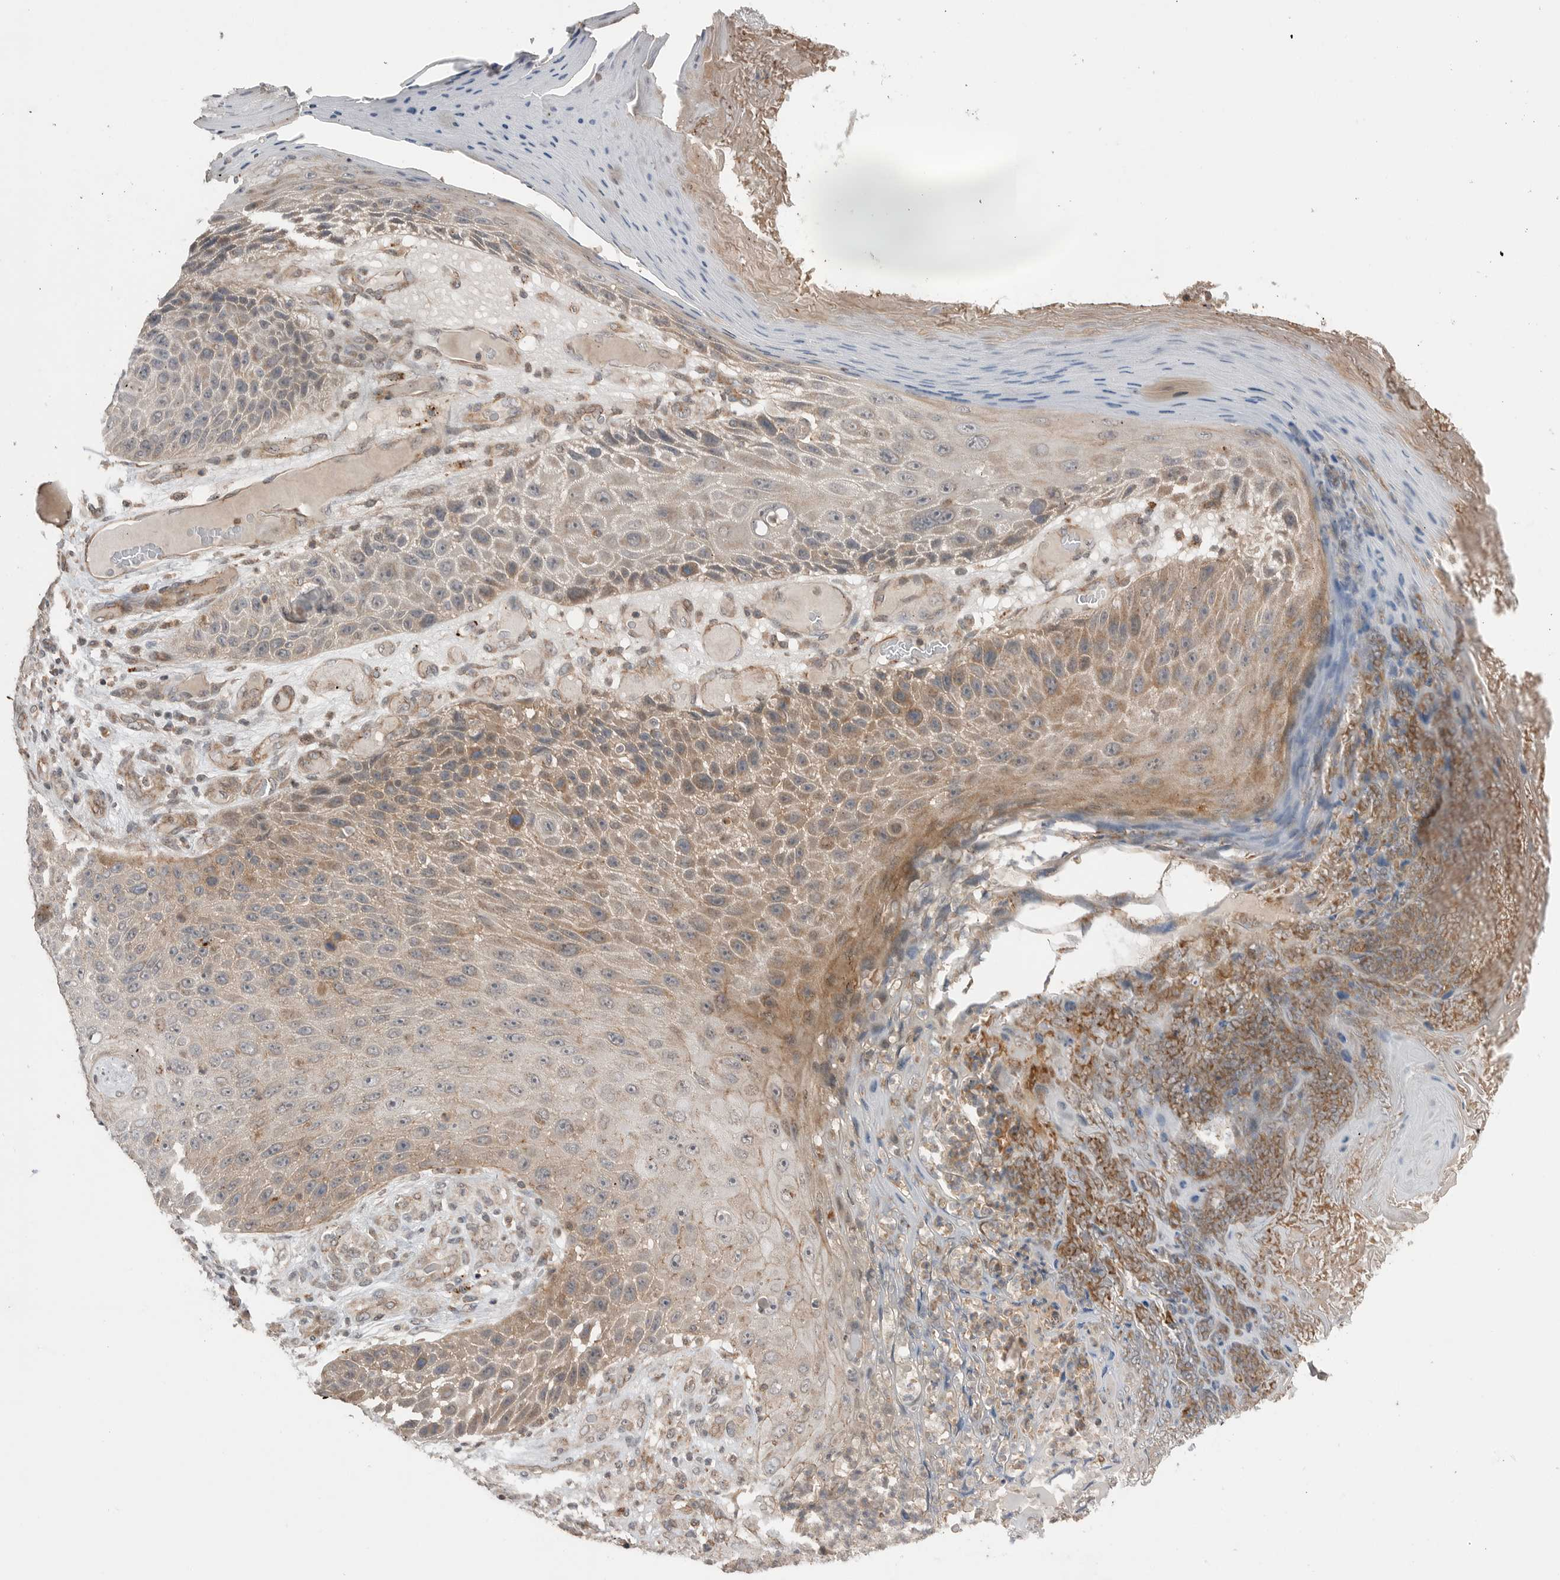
{"staining": {"intensity": "weak", "quantity": "25%-75%", "location": "cytoplasmic/membranous"}, "tissue": "skin cancer", "cell_type": "Tumor cells", "image_type": "cancer", "snomed": [{"axis": "morphology", "description": "Squamous cell carcinoma, NOS"}, {"axis": "topography", "description": "Skin"}], "caption": "Human skin cancer stained for a protein (brown) exhibits weak cytoplasmic/membranous positive expression in approximately 25%-75% of tumor cells.", "gene": "PEAK1", "patient": {"sex": "female", "age": 88}}